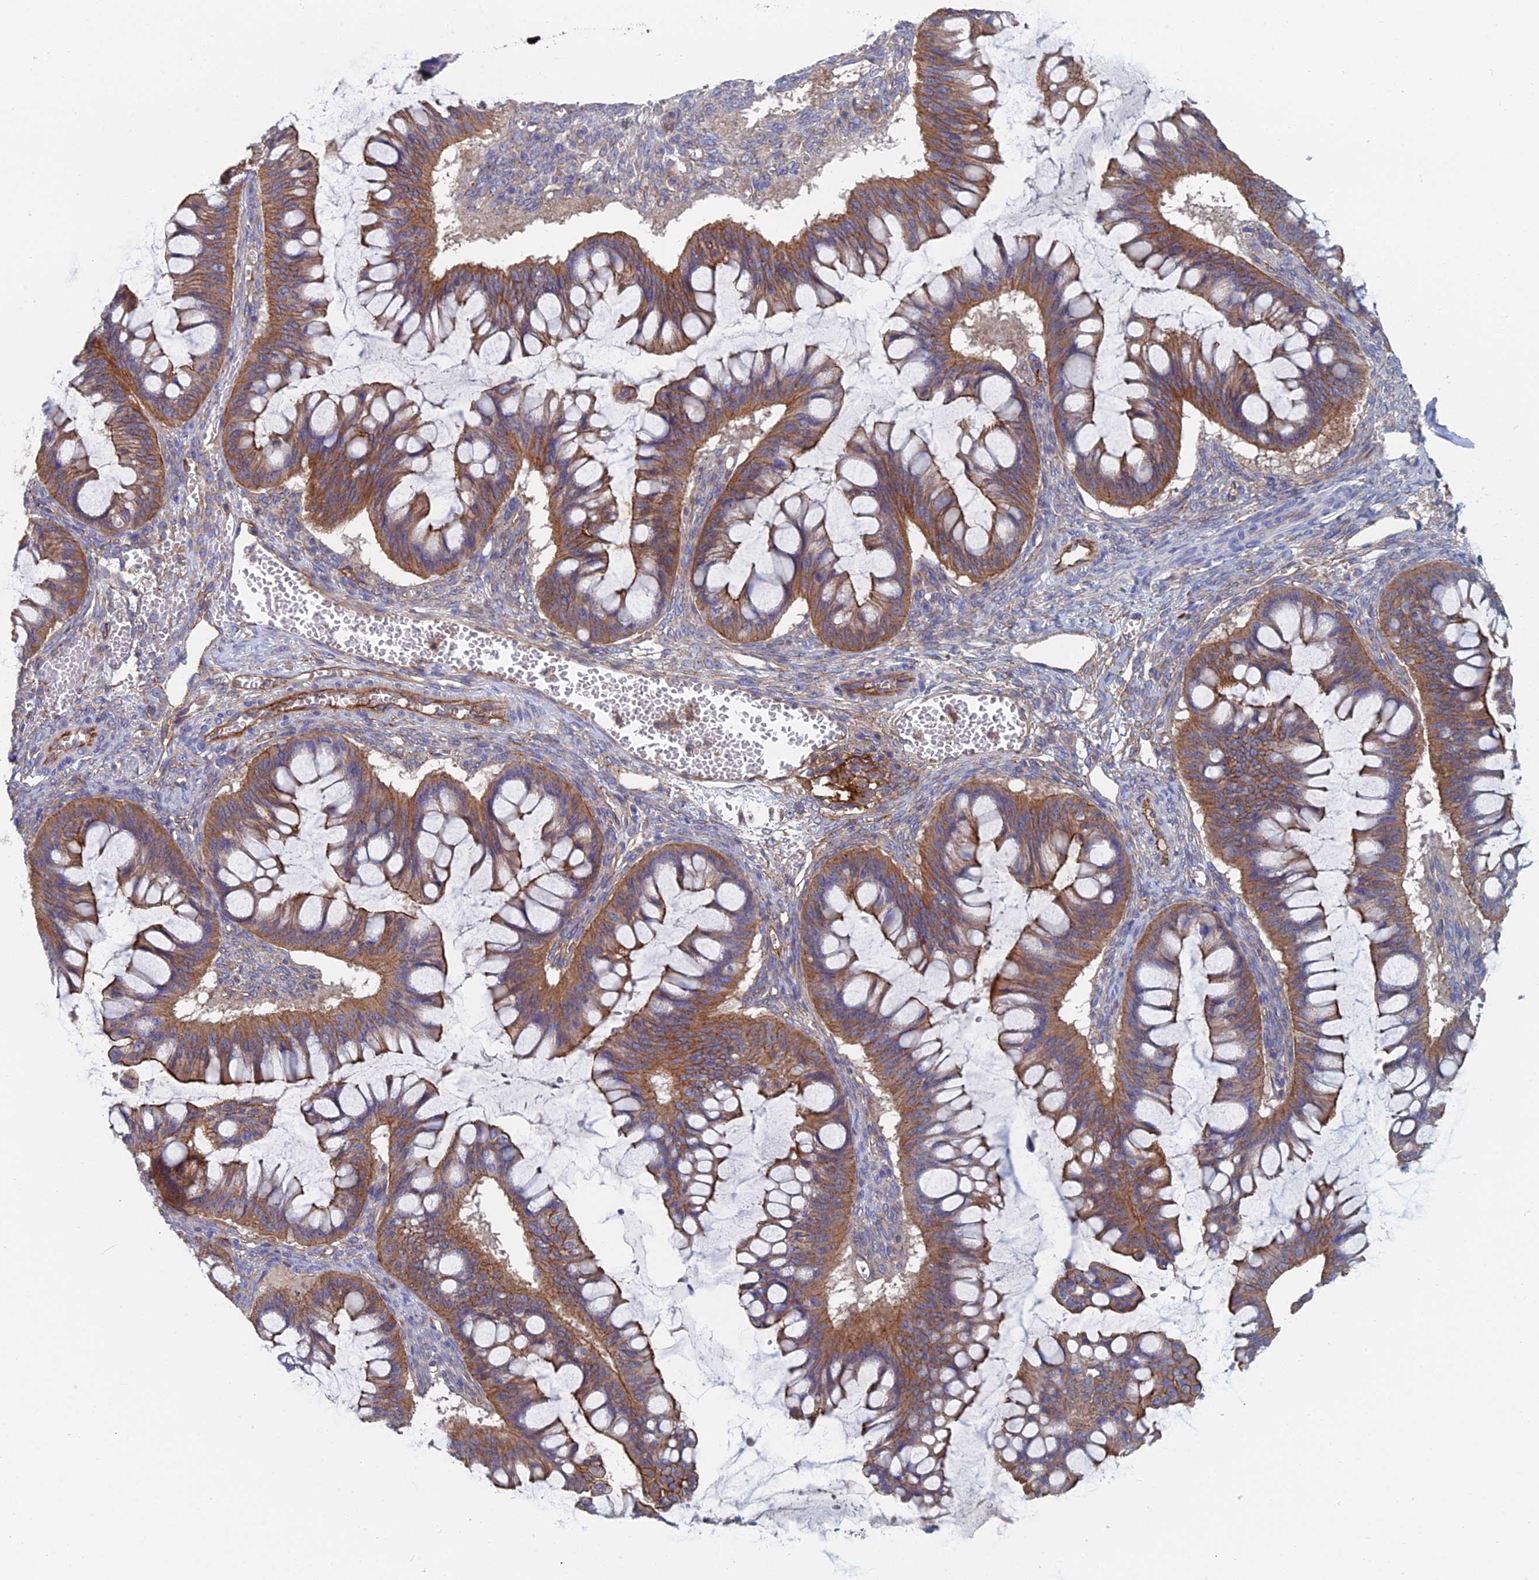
{"staining": {"intensity": "moderate", "quantity": ">75%", "location": "cytoplasmic/membranous"}, "tissue": "ovarian cancer", "cell_type": "Tumor cells", "image_type": "cancer", "snomed": [{"axis": "morphology", "description": "Cystadenocarcinoma, mucinous, NOS"}, {"axis": "topography", "description": "Ovary"}], "caption": "This is a histology image of immunohistochemistry (IHC) staining of ovarian cancer (mucinous cystadenocarcinoma), which shows moderate staining in the cytoplasmic/membranous of tumor cells.", "gene": "SNX11", "patient": {"sex": "female", "age": 73}}